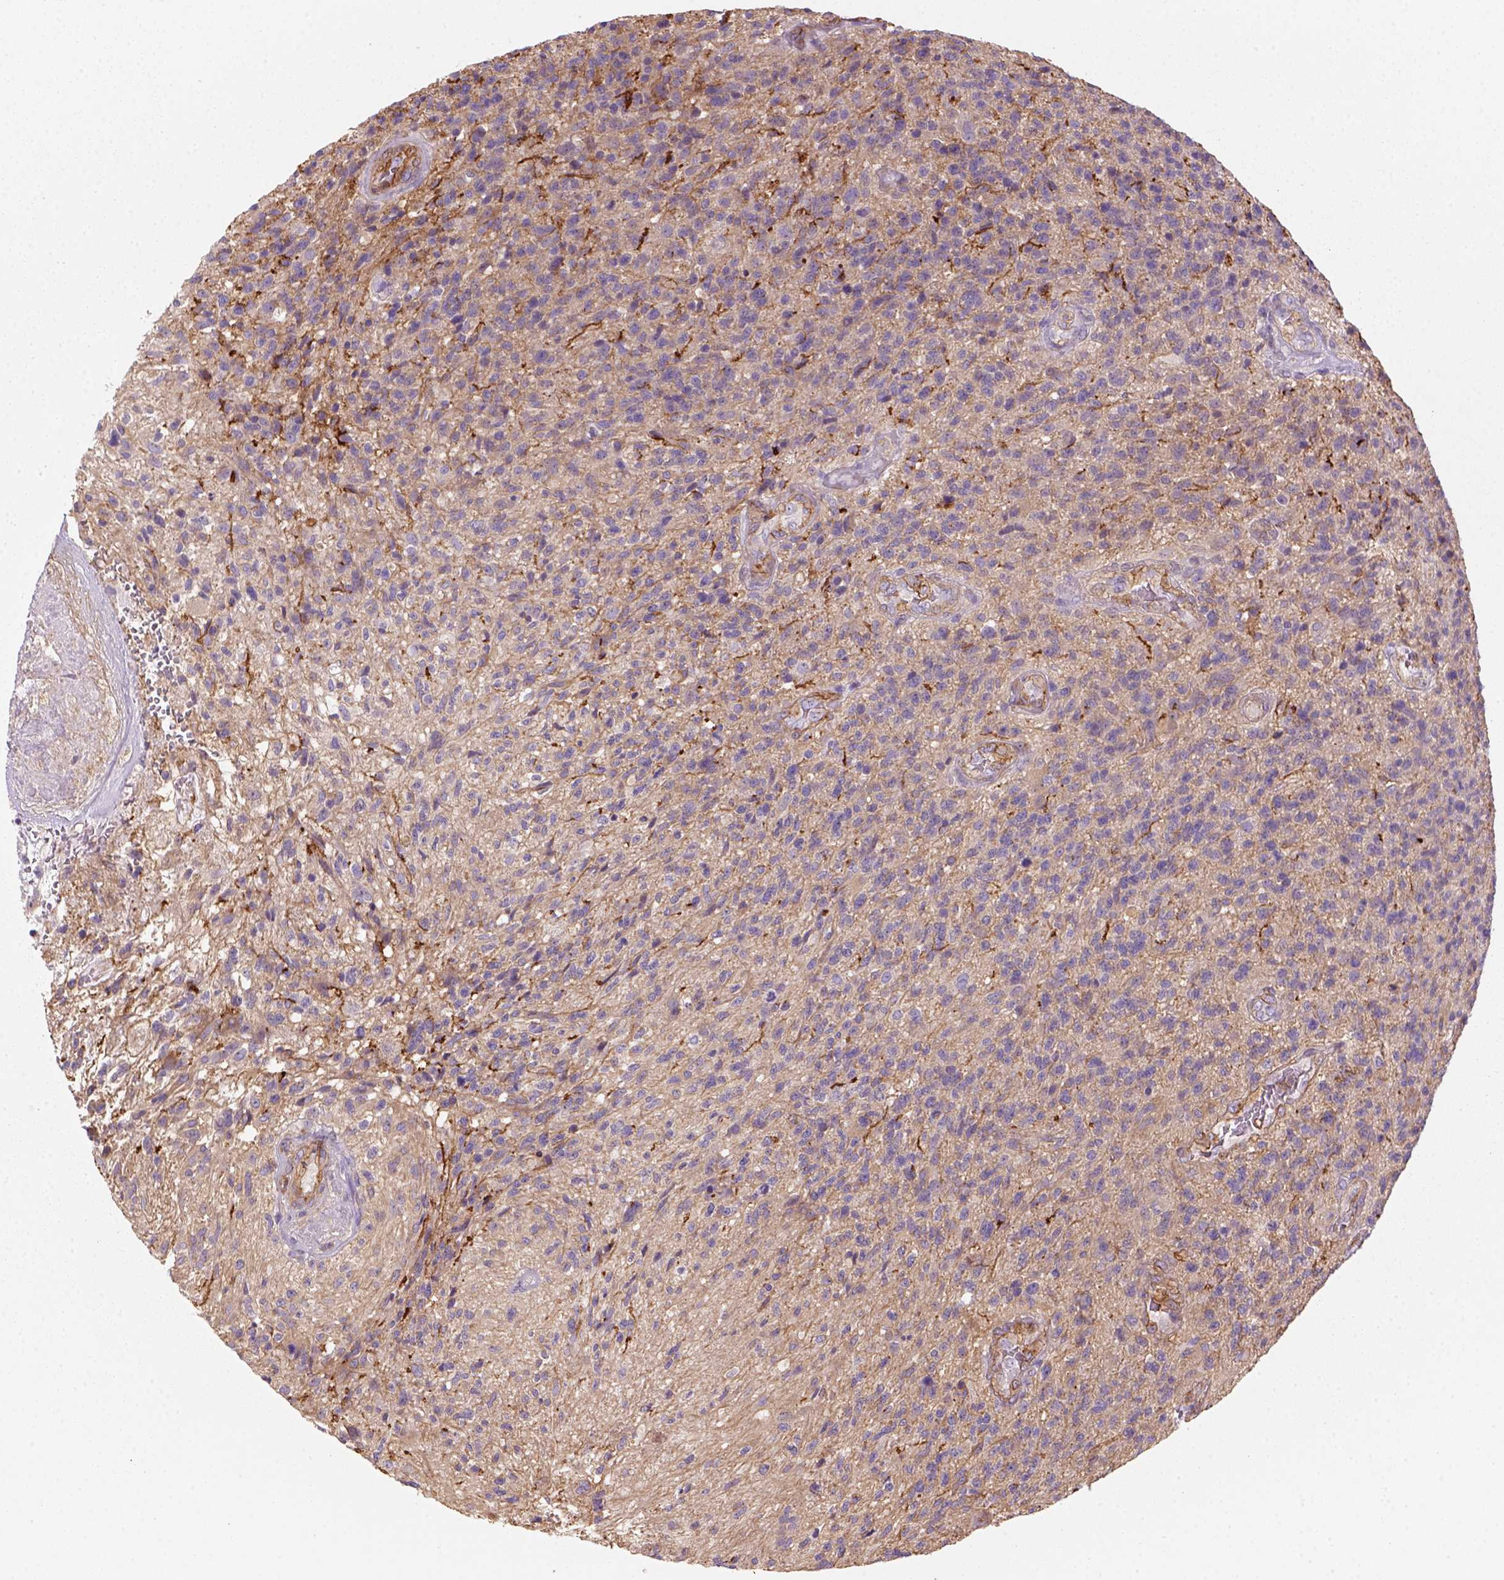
{"staining": {"intensity": "weak", "quantity": "<25%", "location": "cytoplasmic/membranous"}, "tissue": "glioma", "cell_type": "Tumor cells", "image_type": "cancer", "snomed": [{"axis": "morphology", "description": "Glioma, malignant, High grade"}, {"axis": "topography", "description": "Brain"}], "caption": "This is an immunohistochemistry histopathology image of glioma. There is no positivity in tumor cells.", "gene": "GPRC5D", "patient": {"sex": "male", "age": 56}}